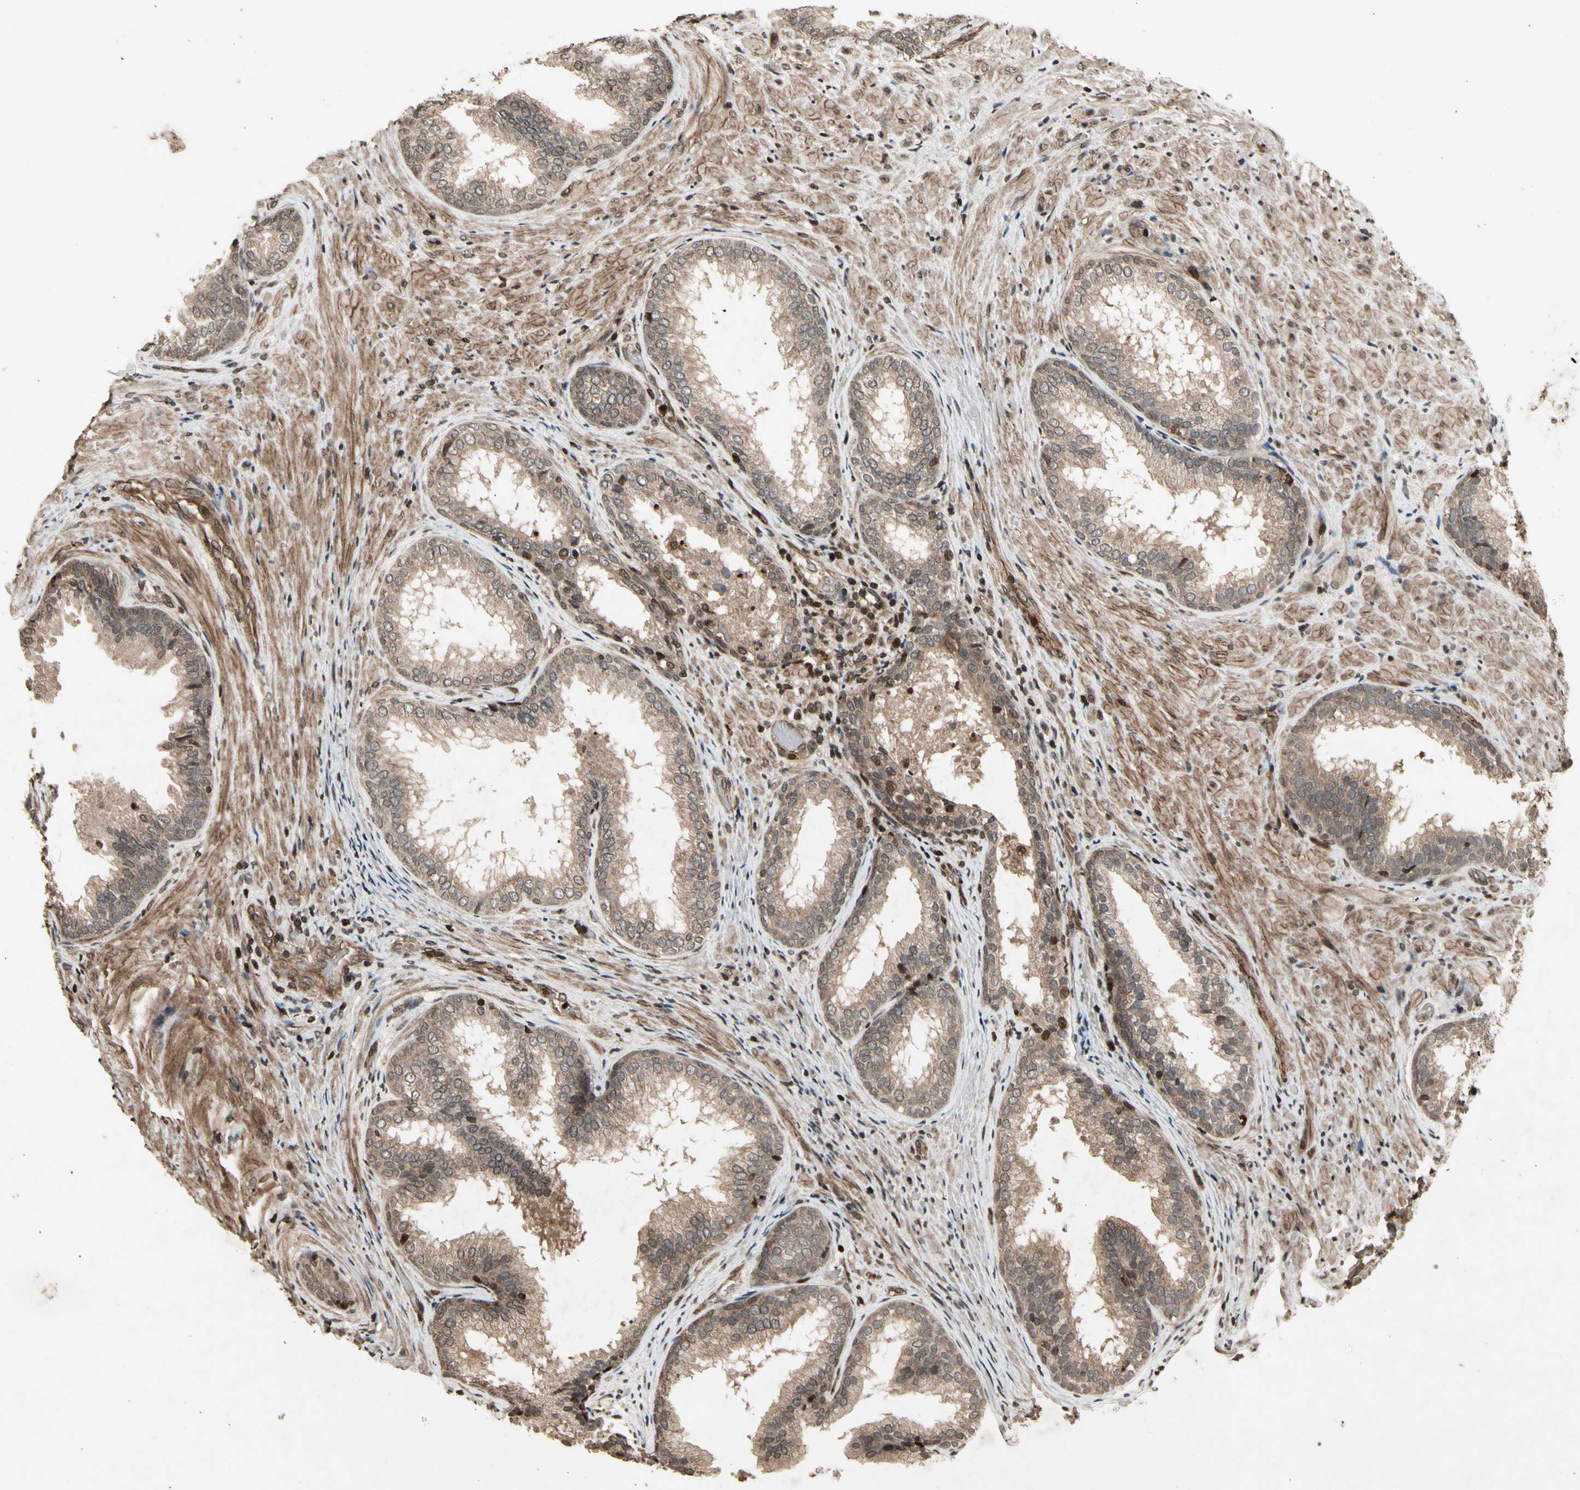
{"staining": {"intensity": "moderate", "quantity": ">75%", "location": "cytoplasmic/membranous"}, "tissue": "prostate", "cell_type": "Glandular cells", "image_type": "normal", "snomed": [{"axis": "morphology", "description": "Normal tissue, NOS"}, {"axis": "topography", "description": "Prostate"}], "caption": "Glandular cells demonstrate medium levels of moderate cytoplasmic/membranous staining in approximately >75% of cells in normal human prostate. (IHC, brightfield microscopy, high magnification).", "gene": "GLRX", "patient": {"sex": "male", "age": 76}}